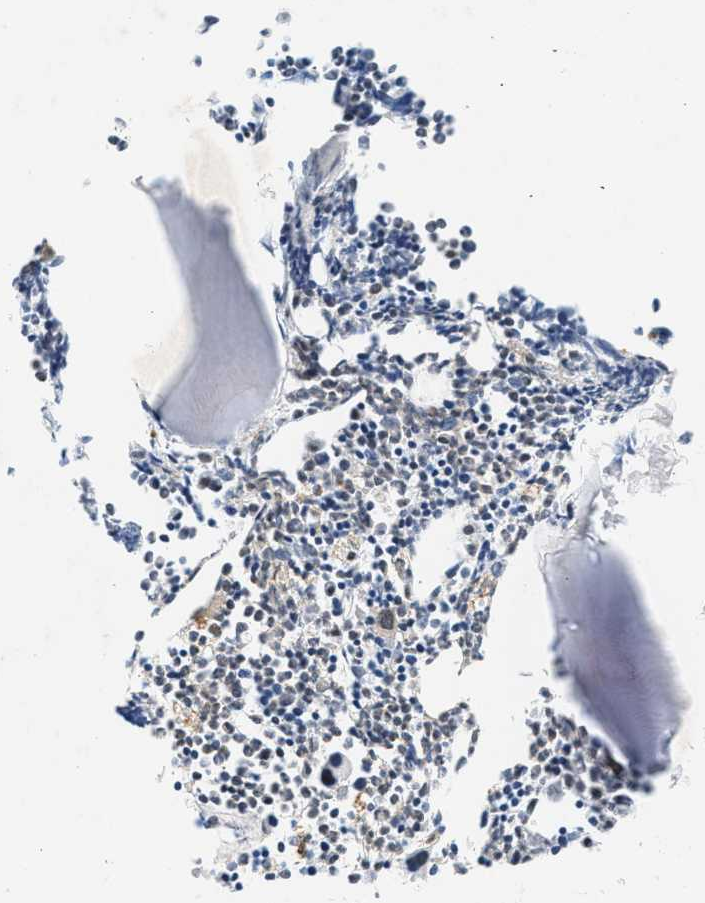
{"staining": {"intensity": "moderate", "quantity": "<25%", "location": "cytoplasmic/membranous,nuclear"}, "tissue": "bone marrow", "cell_type": "Hematopoietic cells", "image_type": "normal", "snomed": [{"axis": "morphology", "description": "Normal tissue, NOS"}, {"axis": "morphology", "description": "Inflammation, NOS"}, {"axis": "topography", "description": "Bone marrow"}], "caption": "Immunohistochemical staining of unremarkable human bone marrow demonstrates moderate cytoplasmic/membranous,nuclear protein positivity in about <25% of hematopoietic cells.", "gene": "ATF2", "patient": {"sex": "female", "age": 53}}